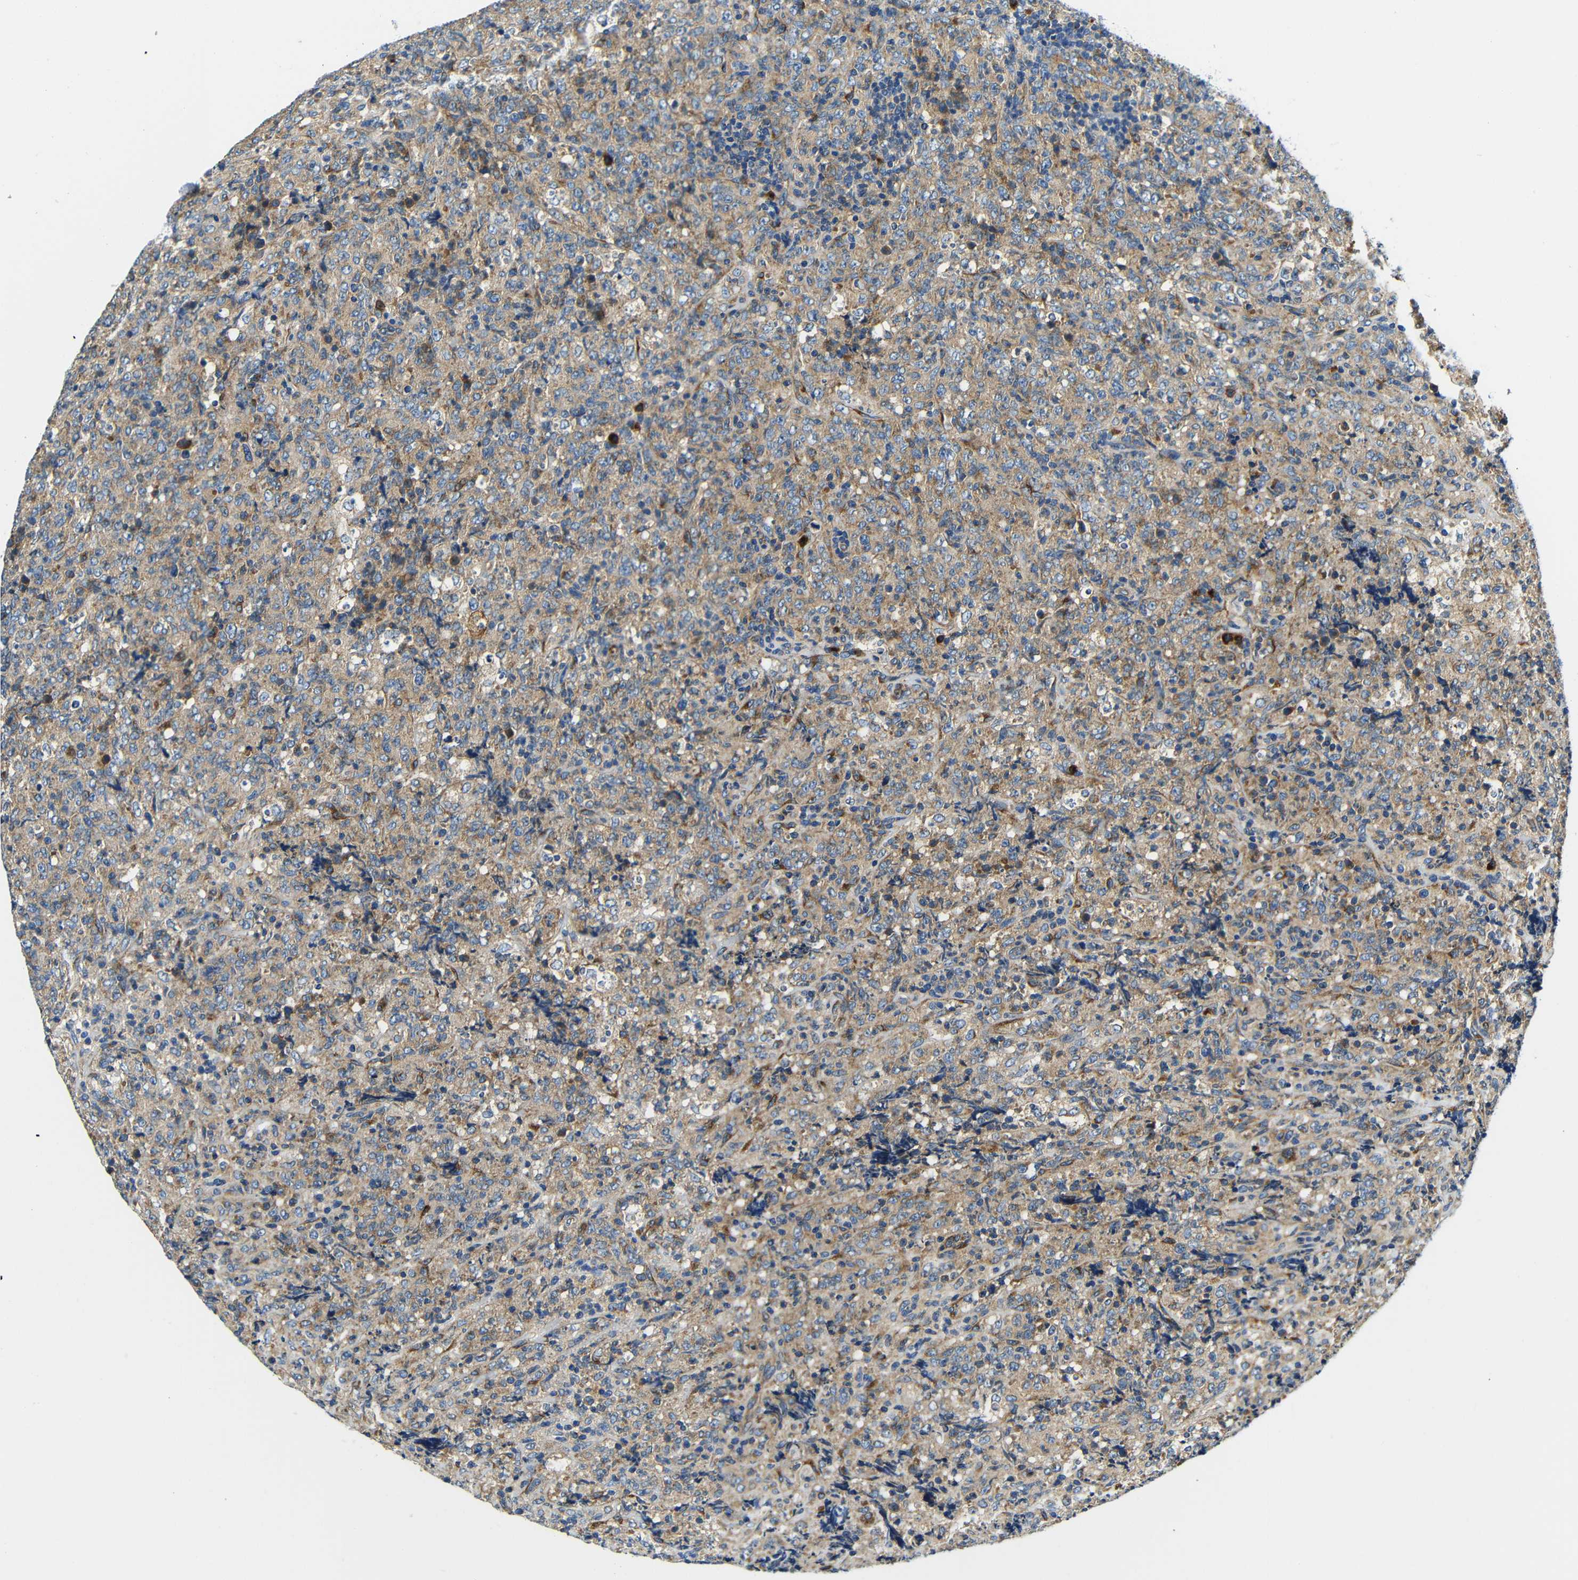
{"staining": {"intensity": "moderate", "quantity": ">75%", "location": "cytoplasmic/membranous"}, "tissue": "lymphoma", "cell_type": "Tumor cells", "image_type": "cancer", "snomed": [{"axis": "morphology", "description": "Malignant lymphoma, non-Hodgkin's type, High grade"}, {"axis": "topography", "description": "Tonsil"}], "caption": "Immunohistochemical staining of human malignant lymphoma, non-Hodgkin's type (high-grade) exhibits medium levels of moderate cytoplasmic/membranous protein positivity in approximately >75% of tumor cells.", "gene": "USO1", "patient": {"sex": "female", "age": 36}}